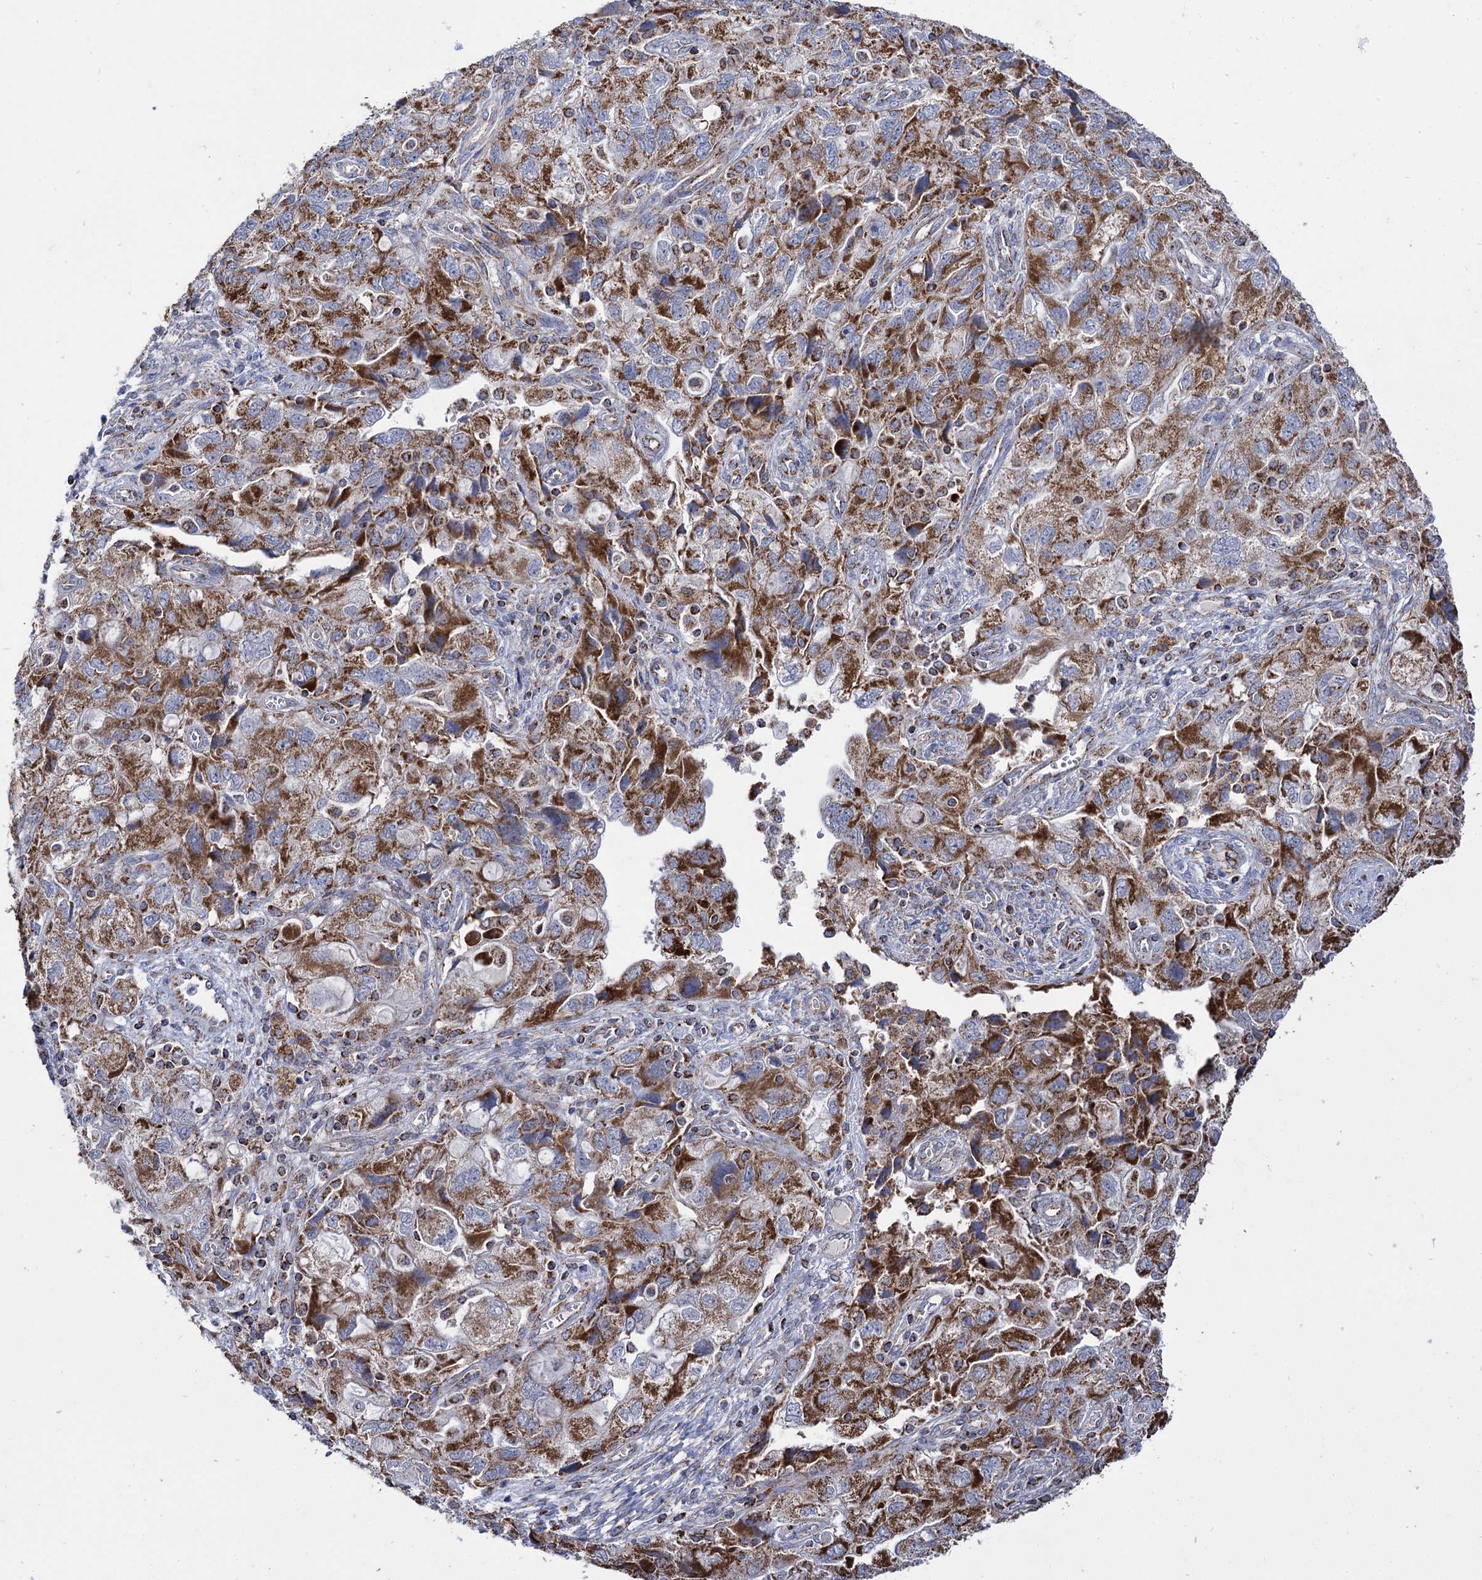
{"staining": {"intensity": "moderate", "quantity": ">75%", "location": "cytoplasmic/membranous"}, "tissue": "ovarian cancer", "cell_type": "Tumor cells", "image_type": "cancer", "snomed": [{"axis": "morphology", "description": "Carcinoma, NOS"}, {"axis": "morphology", "description": "Cystadenocarcinoma, serous, NOS"}, {"axis": "topography", "description": "Ovary"}], "caption": "IHC (DAB) staining of serous cystadenocarcinoma (ovarian) demonstrates moderate cytoplasmic/membranous protein expression in approximately >75% of tumor cells. (DAB (3,3'-diaminobenzidine) IHC with brightfield microscopy, high magnification).", "gene": "ABHD10", "patient": {"sex": "female", "age": 69}}